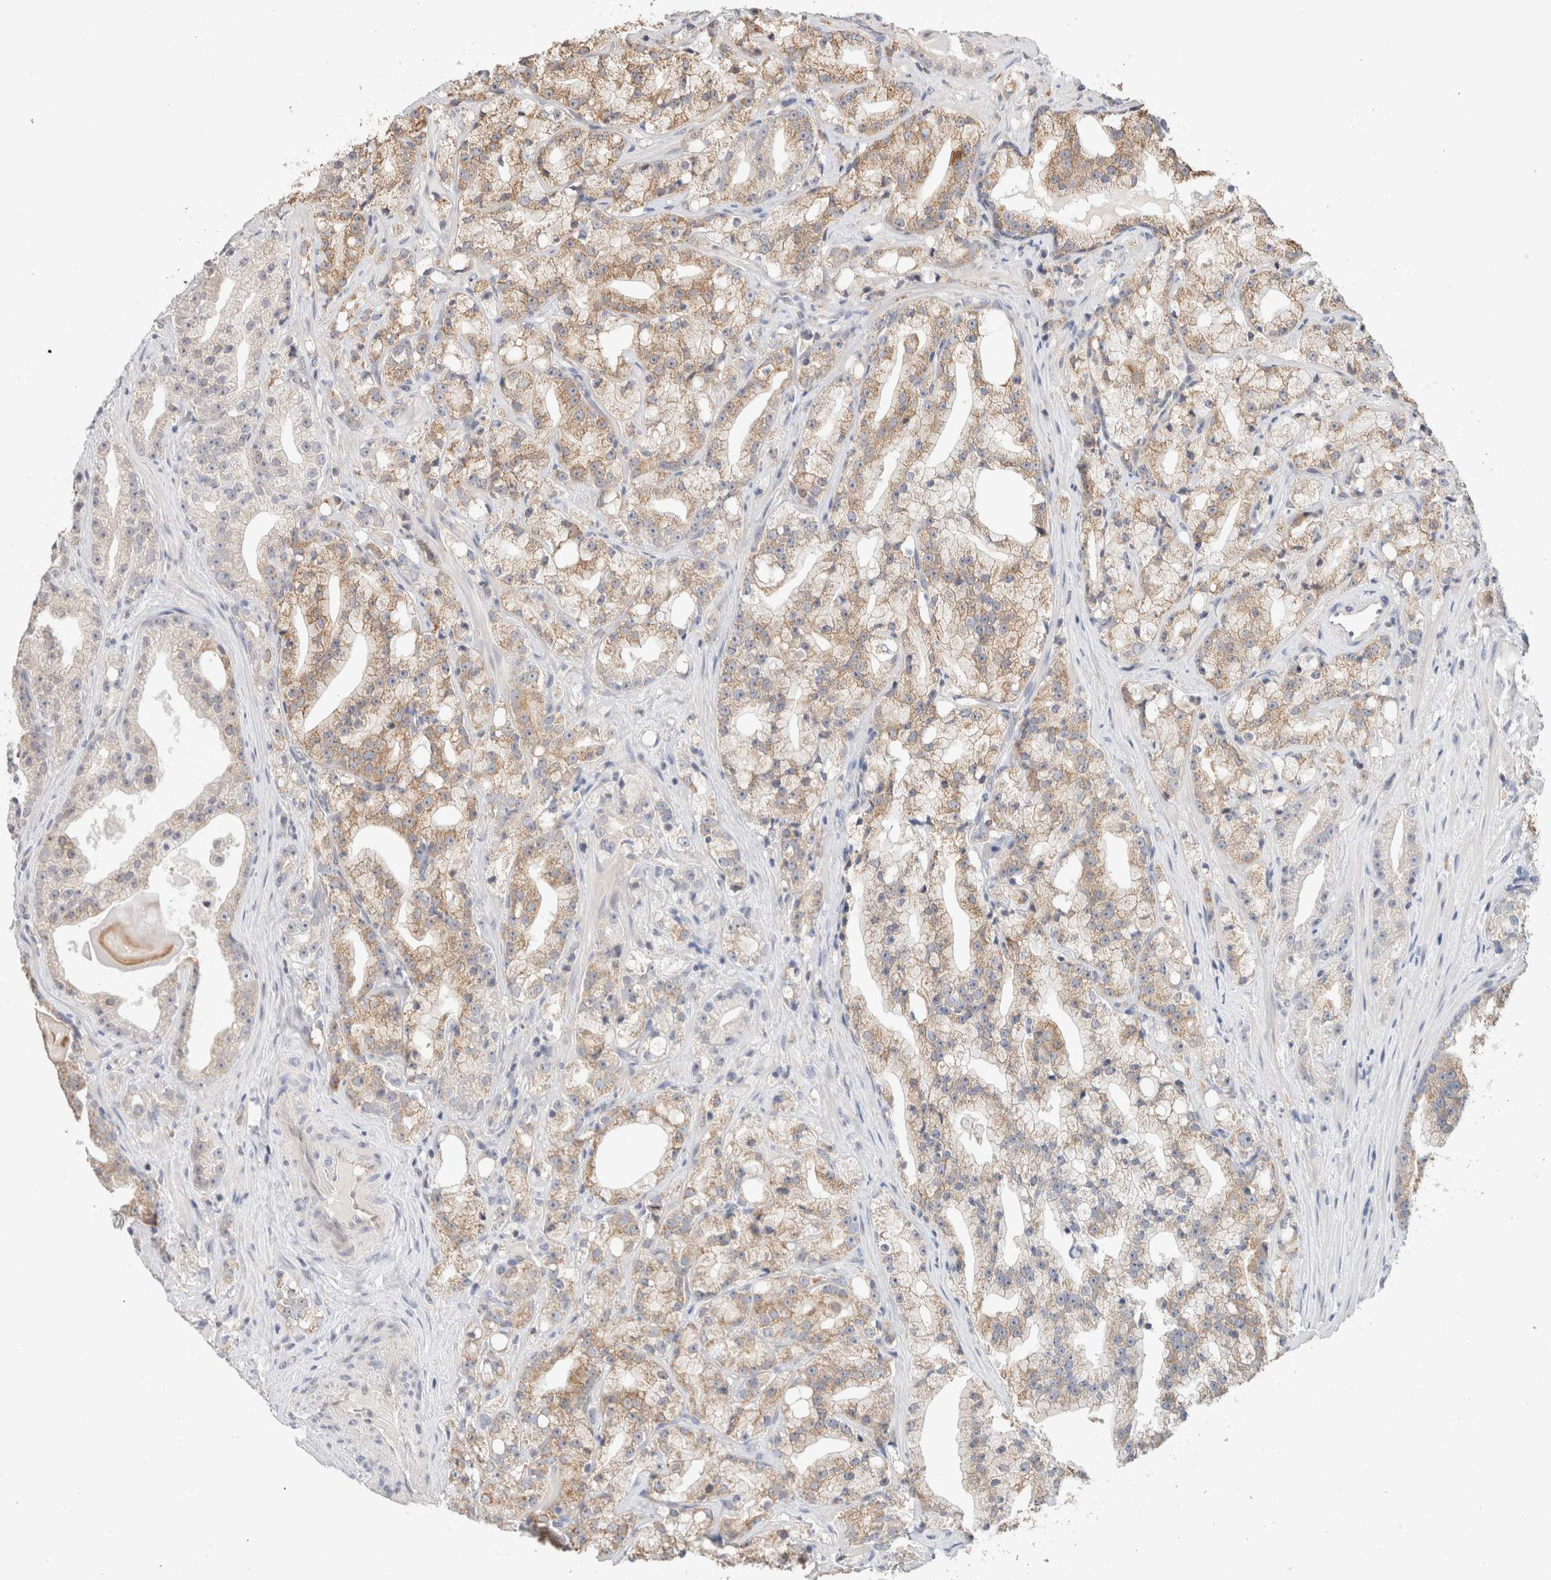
{"staining": {"intensity": "weak", "quantity": ">75%", "location": "cytoplasmic/membranous"}, "tissue": "prostate cancer", "cell_type": "Tumor cells", "image_type": "cancer", "snomed": [{"axis": "morphology", "description": "Adenocarcinoma, High grade"}, {"axis": "topography", "description": "Prostate"}], "caption": "Approximately >75% of tumor cells in human prostate cancer exhibit weak cytoplasmic/membranous protein expression as visualized by brown immunohistochemical staining.", "gene": "CA13", "patient": {"sex": "male", "age": 64}}